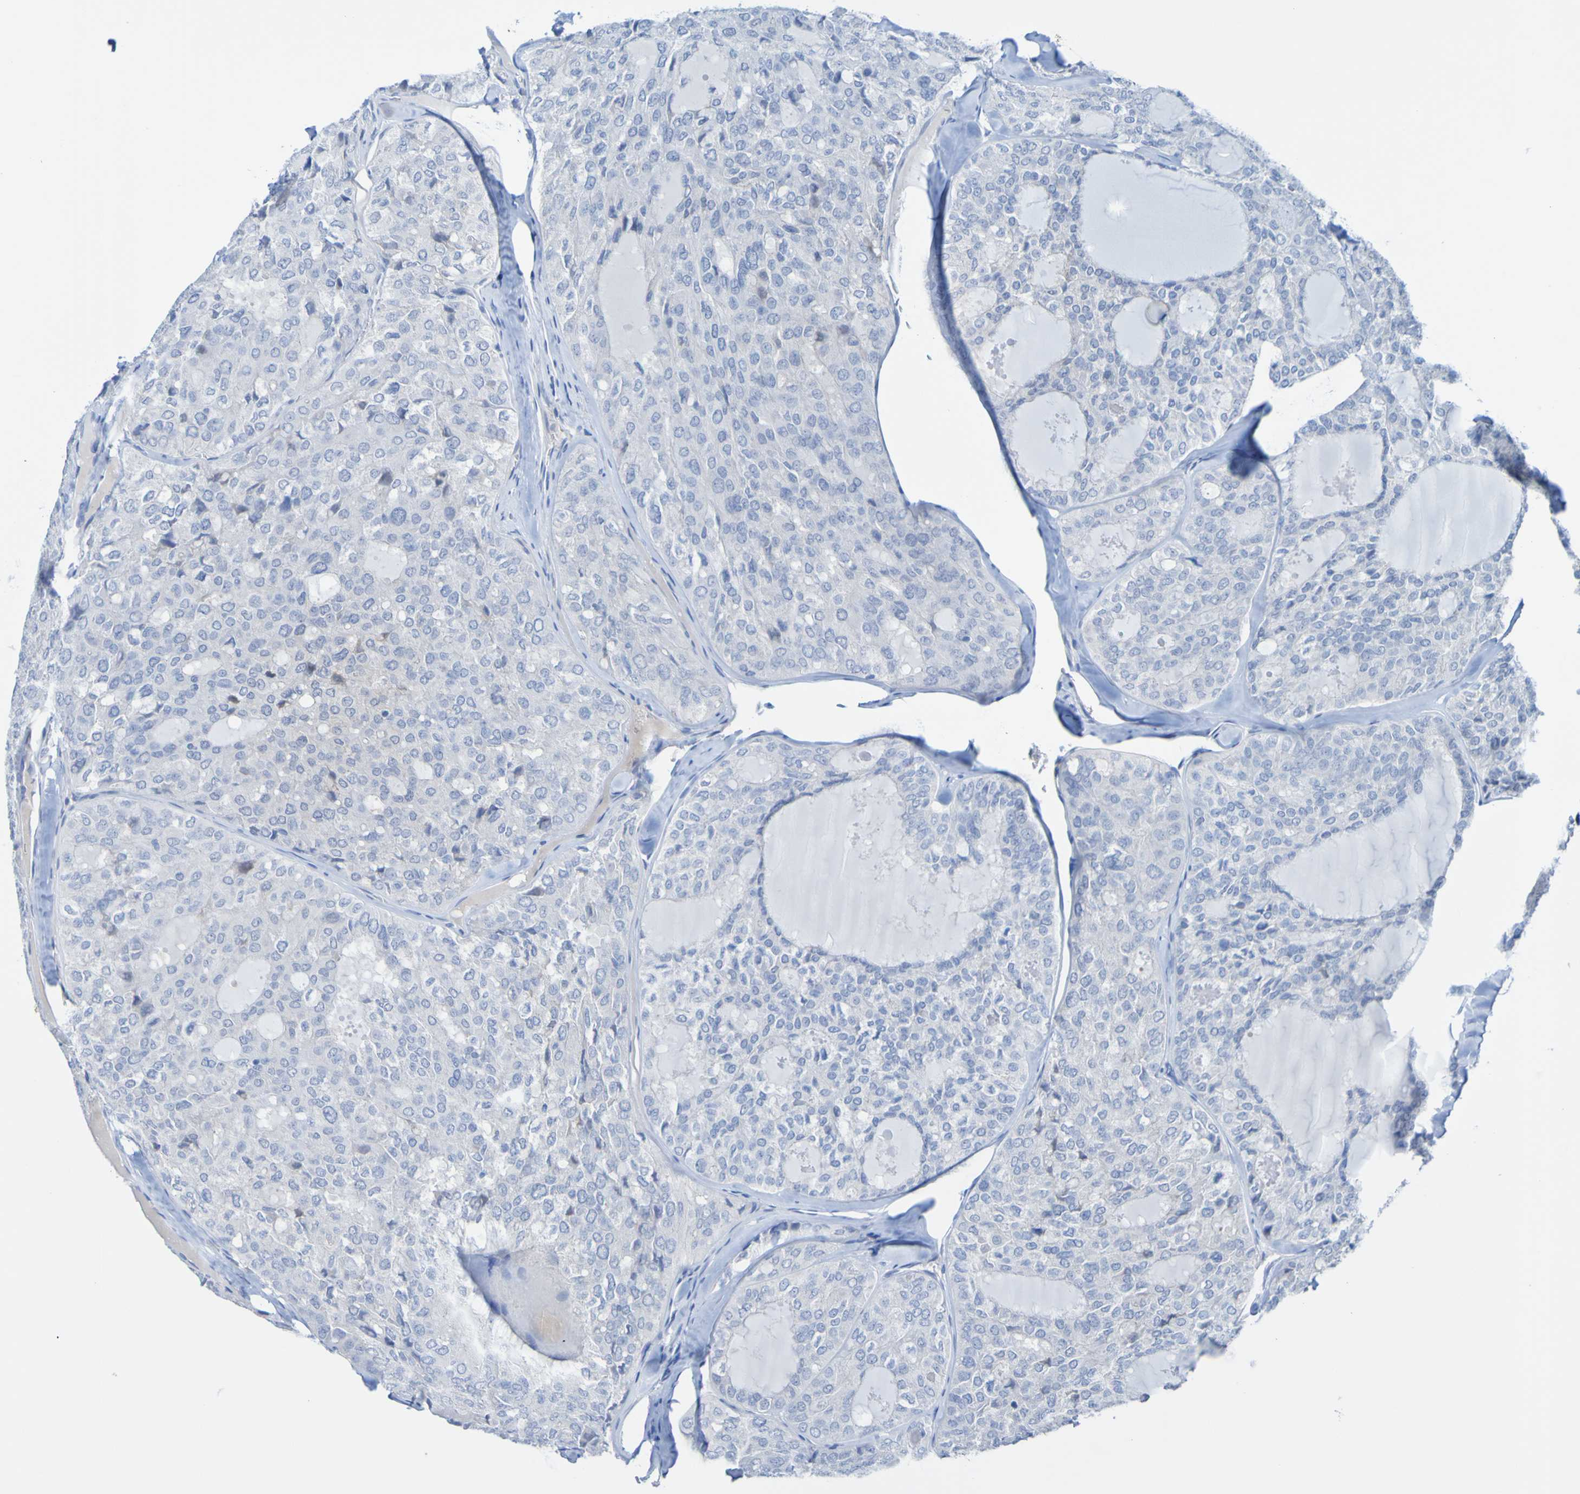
{"staining": {"intensity": "negative", "quantity": "none", "location": "none"}, "tissue": "thyroid cancer", "cell_type": "Tumor cells", "image_type": "cancer", "snomed": [{"axis": "morphology", "description": "Follicular adenoma carcinoma, NOS"}, {"axis": "topography", "description": "Thyroid gland"}], "caption": "Immunohistochemistry (IHC) of thyroid cancer demonstrates no positivity in tumor cells. (Immunohistochemistry, brightfield microscopy, high magnification).", "gene": "ACMSD", "patient": {"sex": "male", "age": 75}}